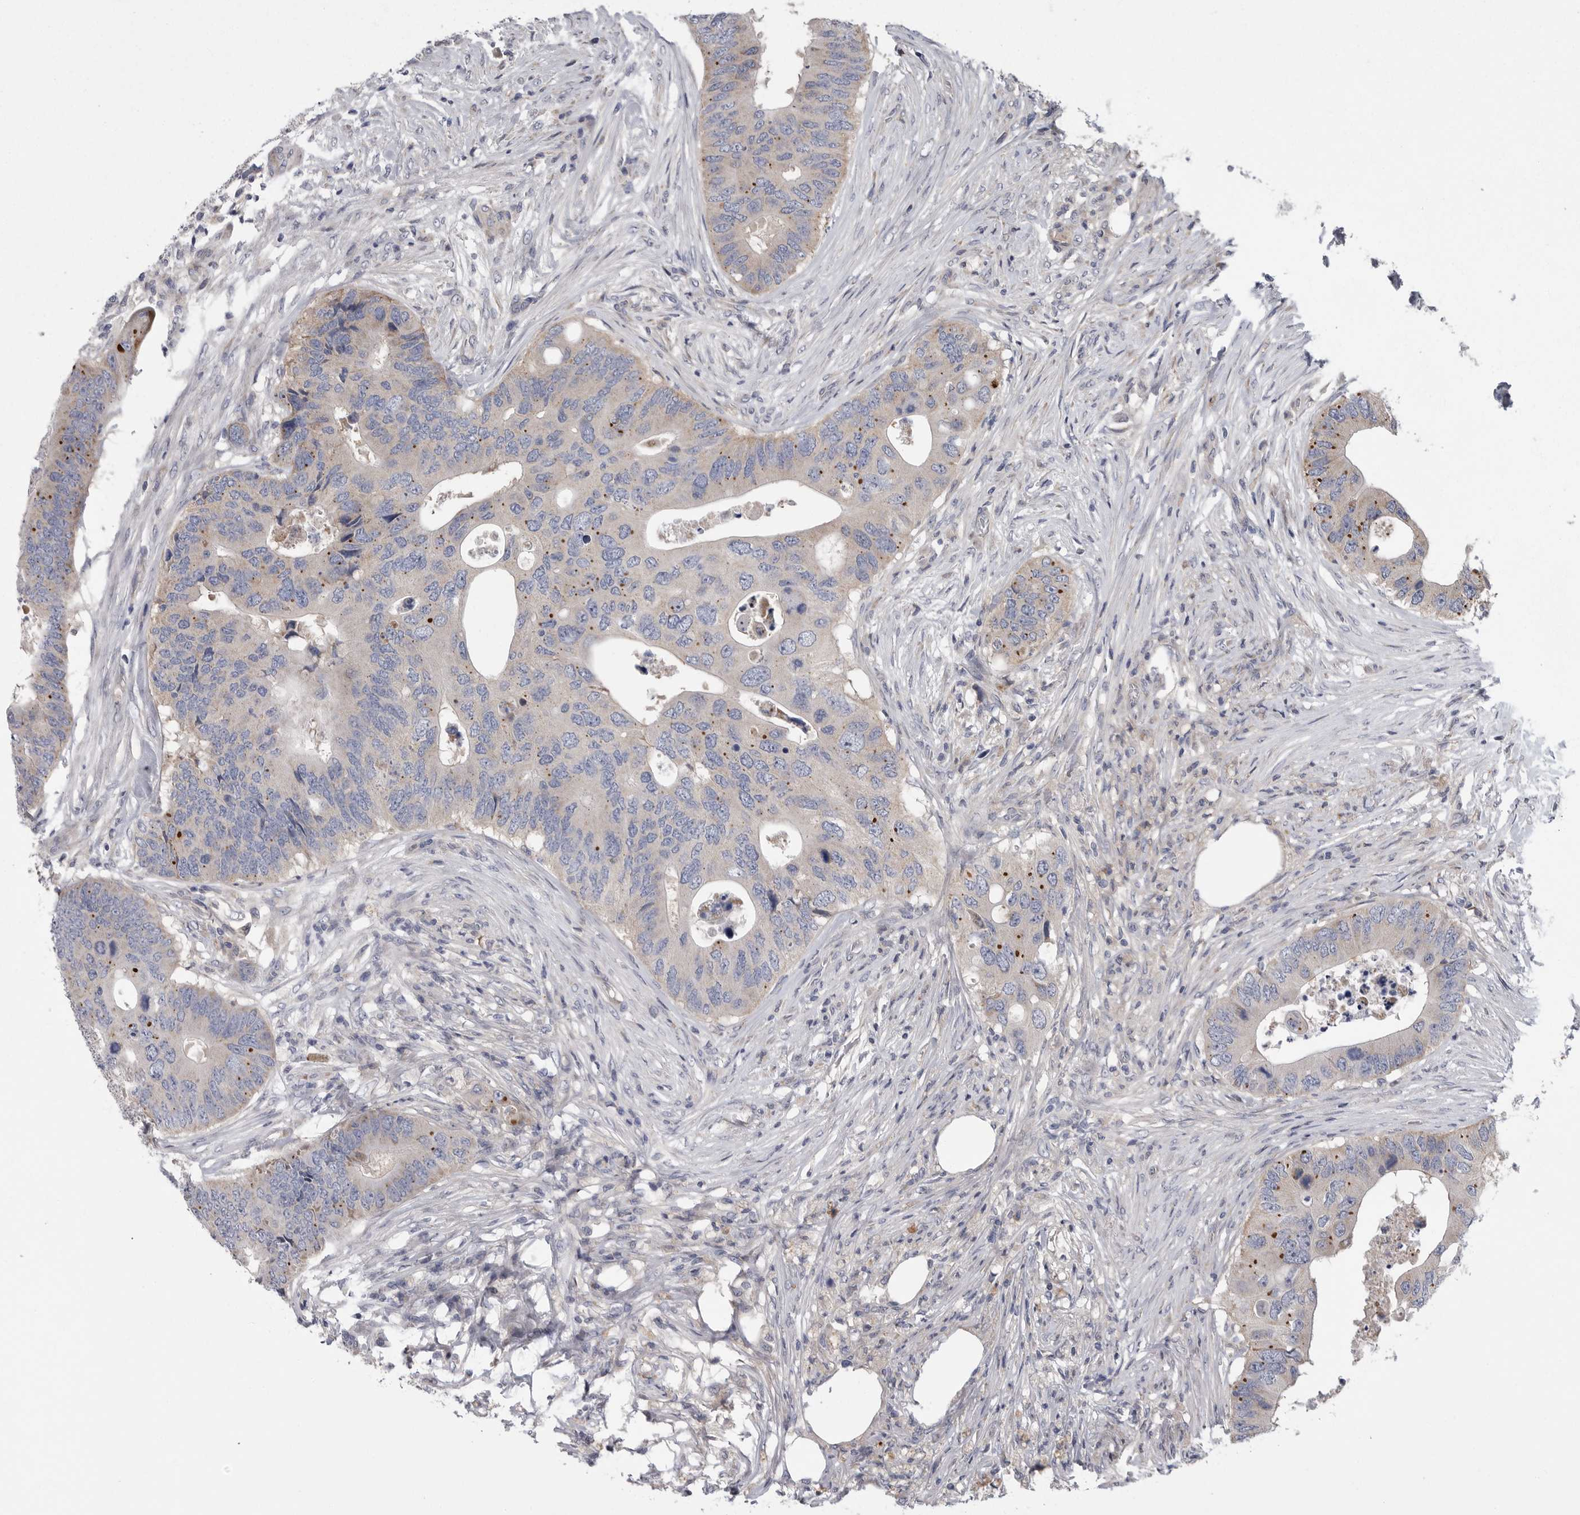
{"staining": {"intensity": "negative", "quantity": "none", "location": "none"}, "tissue": "colorectal cancer", "cell_type": "Tumor cells", "image_type": "cancer", "snomed": [{"axis": "morphology", "description": "Adenocarcinoma, NOS"}, {"axis": "topography", "description": "Colon"}], "caption": "Tumor cells show no significant protein staining in adenocarcinoma (colorectal).", "gene": "CRP", "patient": {"sex": "male", "age": 71}}